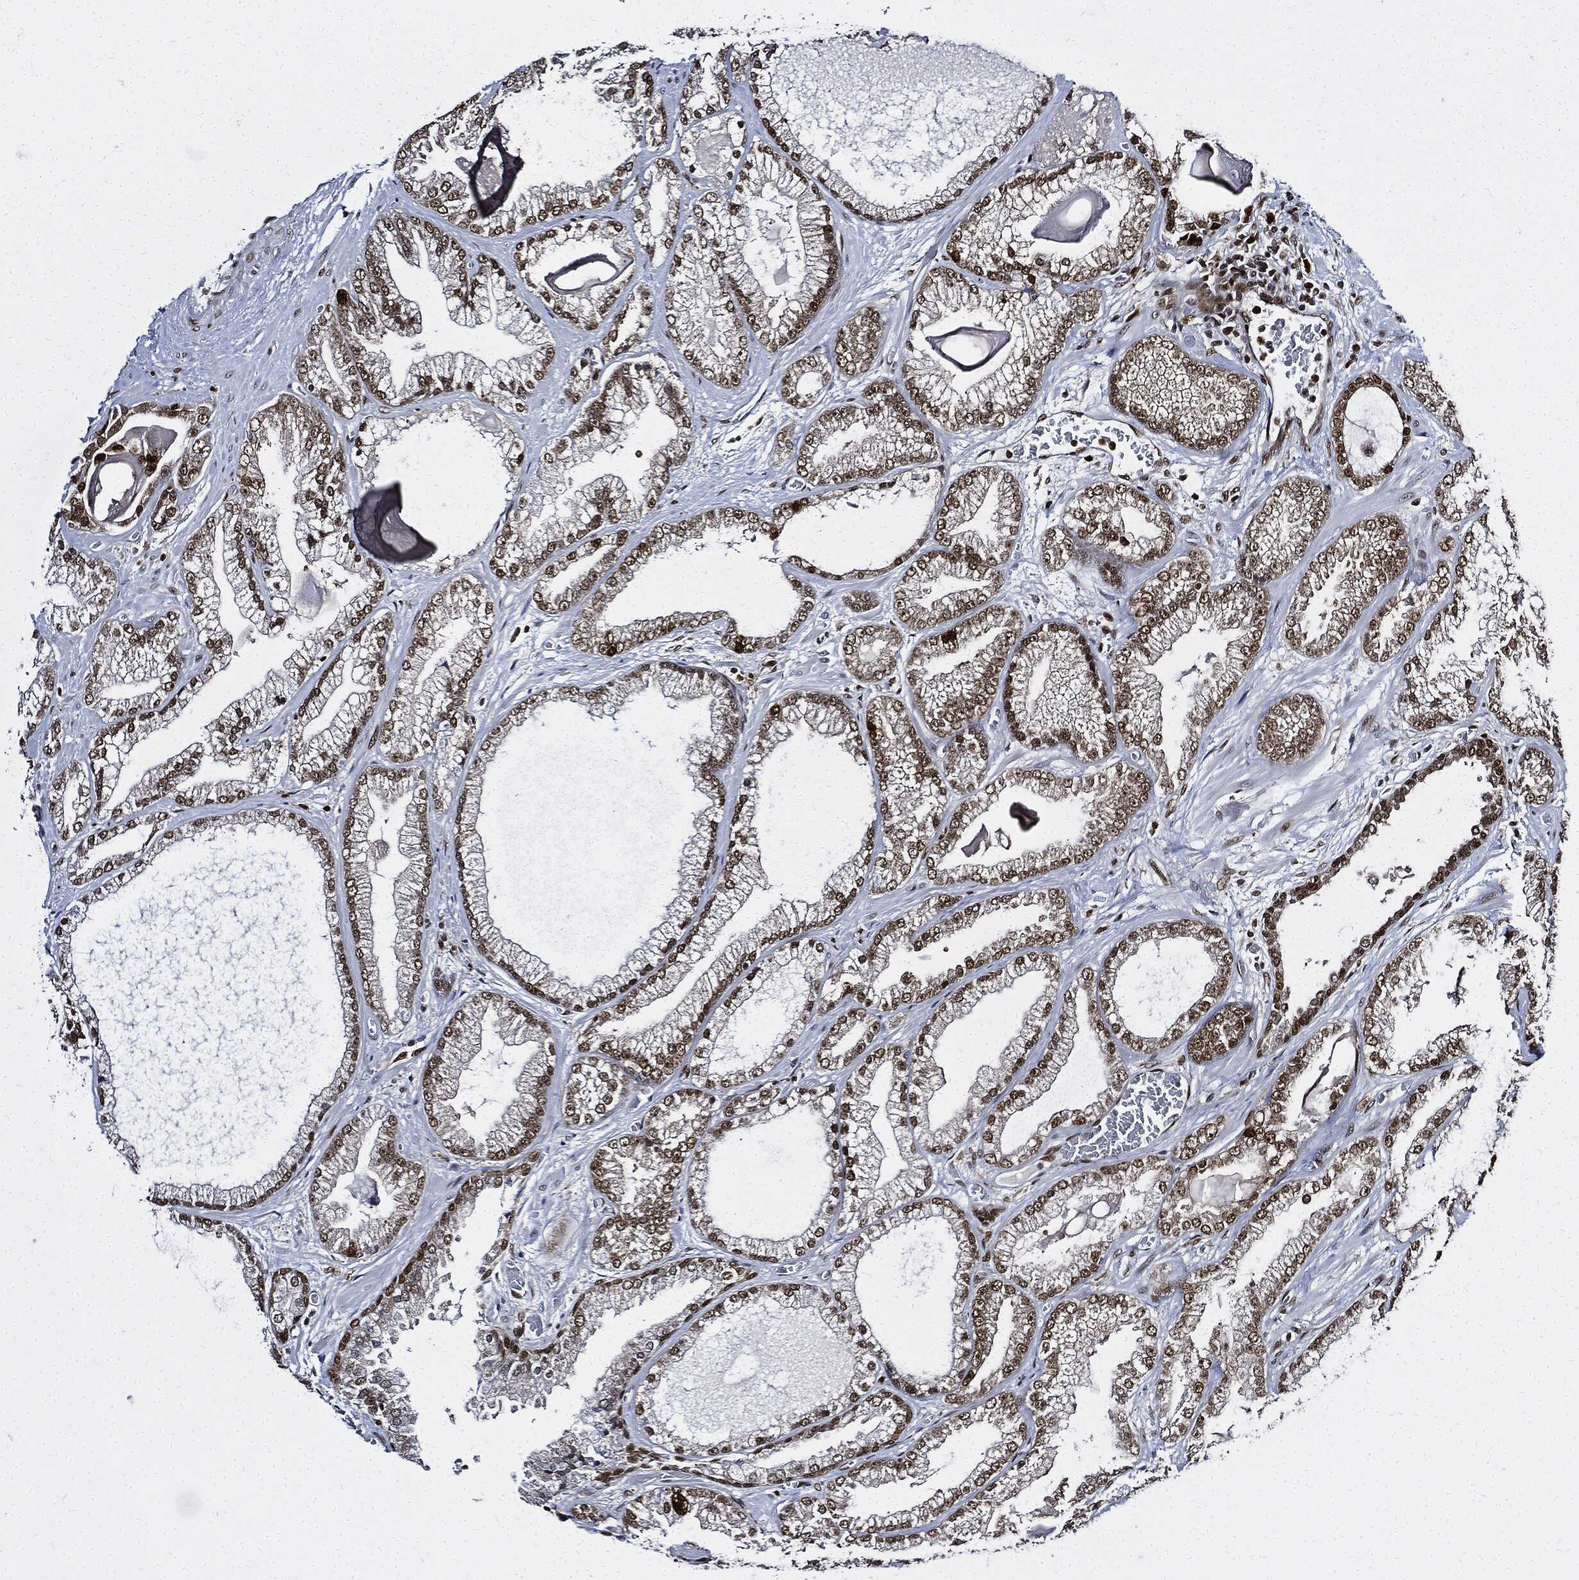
{"staining": {"intensity": "moderate", "quantity": "25%-75%", "location": "nuclear"}, "tissue": "prostate cancer", "cell_type": "Tumor cells", "image_type": "cancer", "snomed": [{"axis": "morphology", "description": "Adenocarcinoma, Low grade"}, {"axis": "topography", "description": "Prostate"}], "caption": "A medium amount of moderate nuclear staining is identified in approximately 25%-75% of tumor cells in low-grade adenocarcinoma (prostate) tissue.", "gene": "PCNA", "patient": {"sex": "male", "age": 57}}